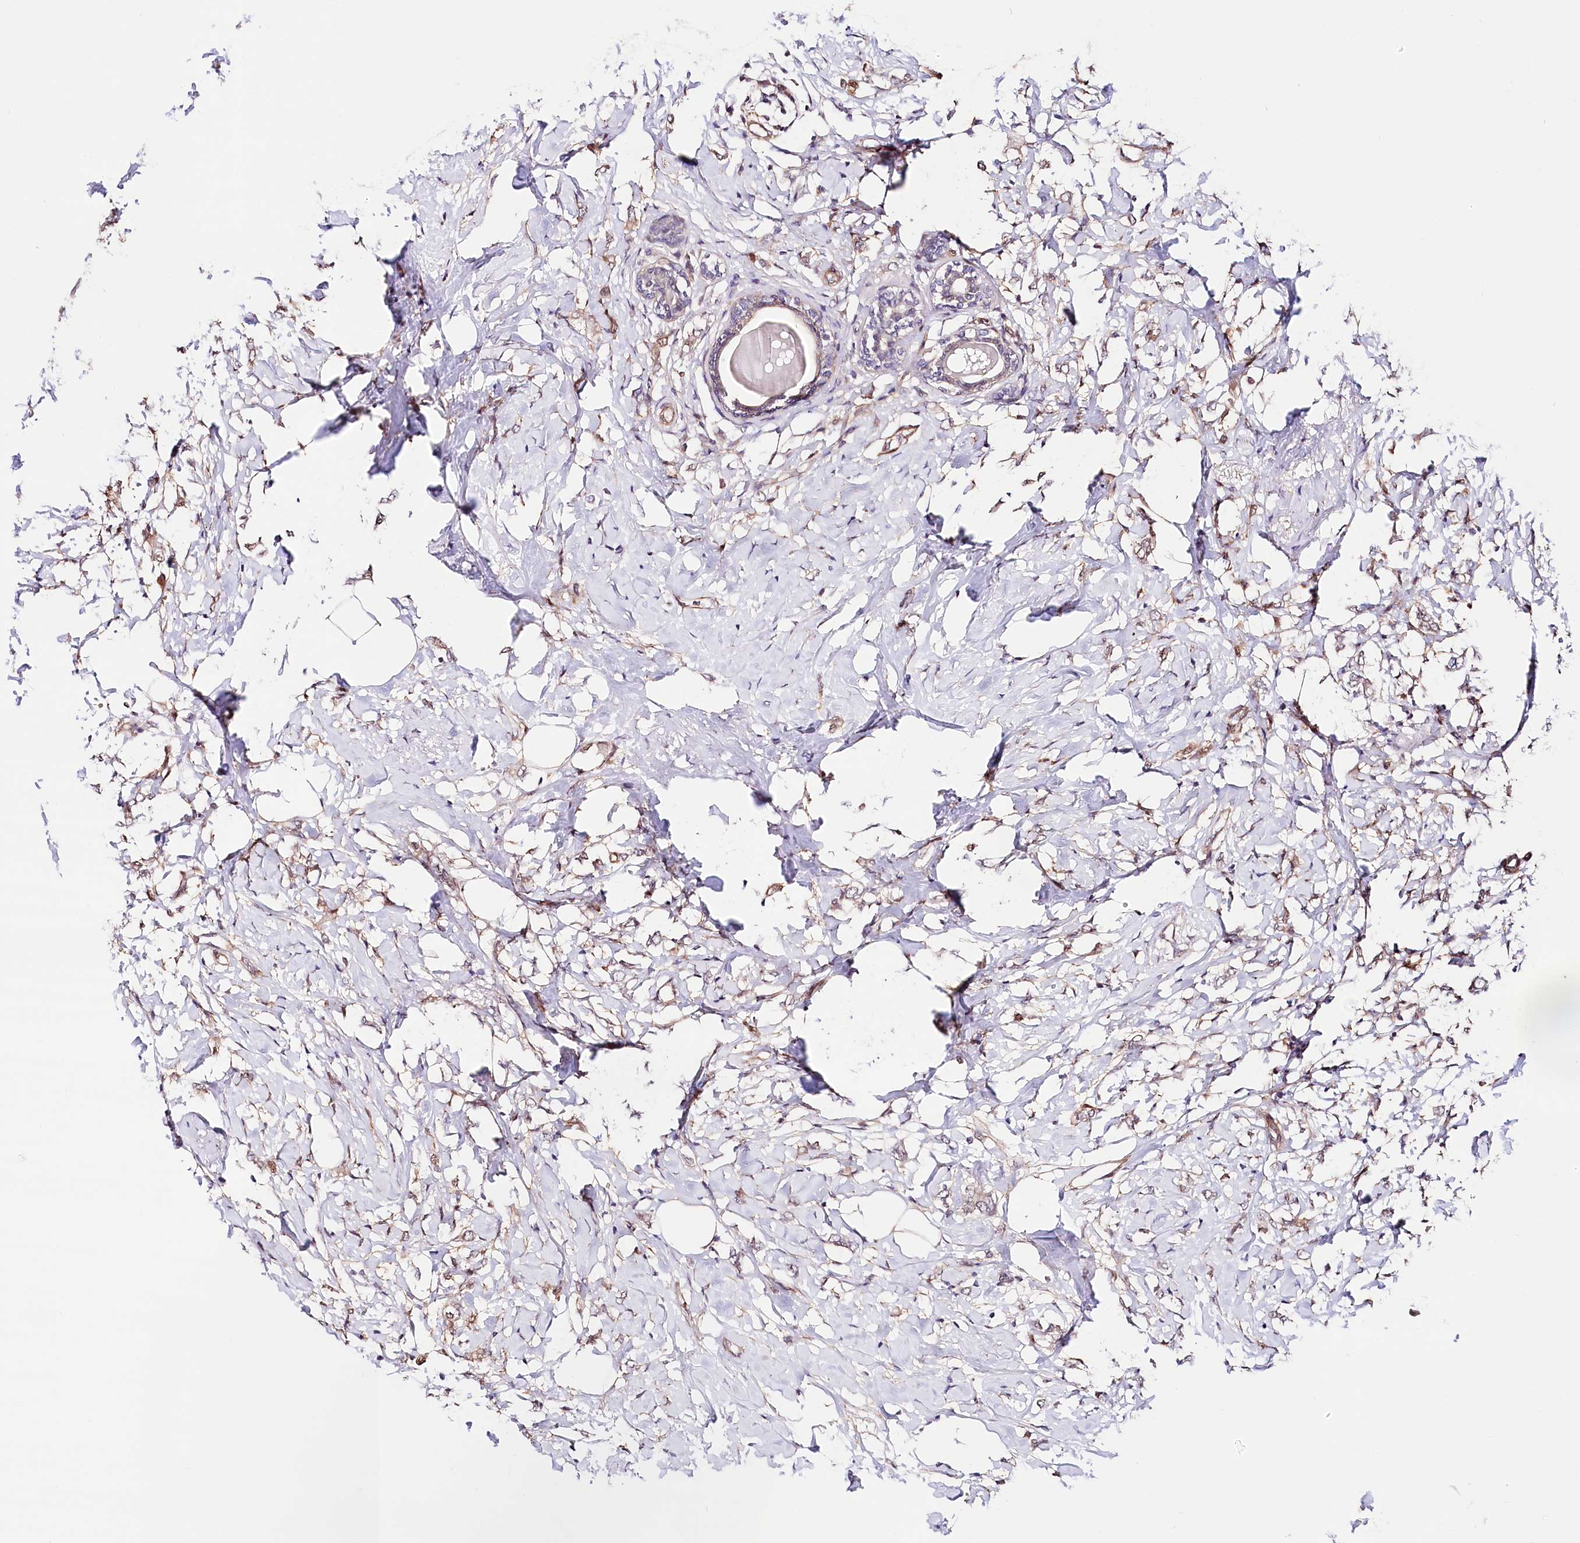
{"staining": {"intensity": "weak", "quantity": "<25%", "location": "cytoplasmic/membranous"}, "tissue": "breast cancer", "cell_type": "Tumor cells", "image_type": "cancer", "snomed": [{"axis": "morphology", "description": "Normal tissue, NOS"}, {"axis": "morphology", "description": "Lobular carcinoma"}, {"axis": "topography", "description": "Breast"}], "caption": "The IHC histopathology image has no significant staining in tumor cells of breast lobular carcinoma tissue. Nuclei are stained in blue.", "gene": "PPP2R5B", "patient": {"sex": "female", "age": 47}}